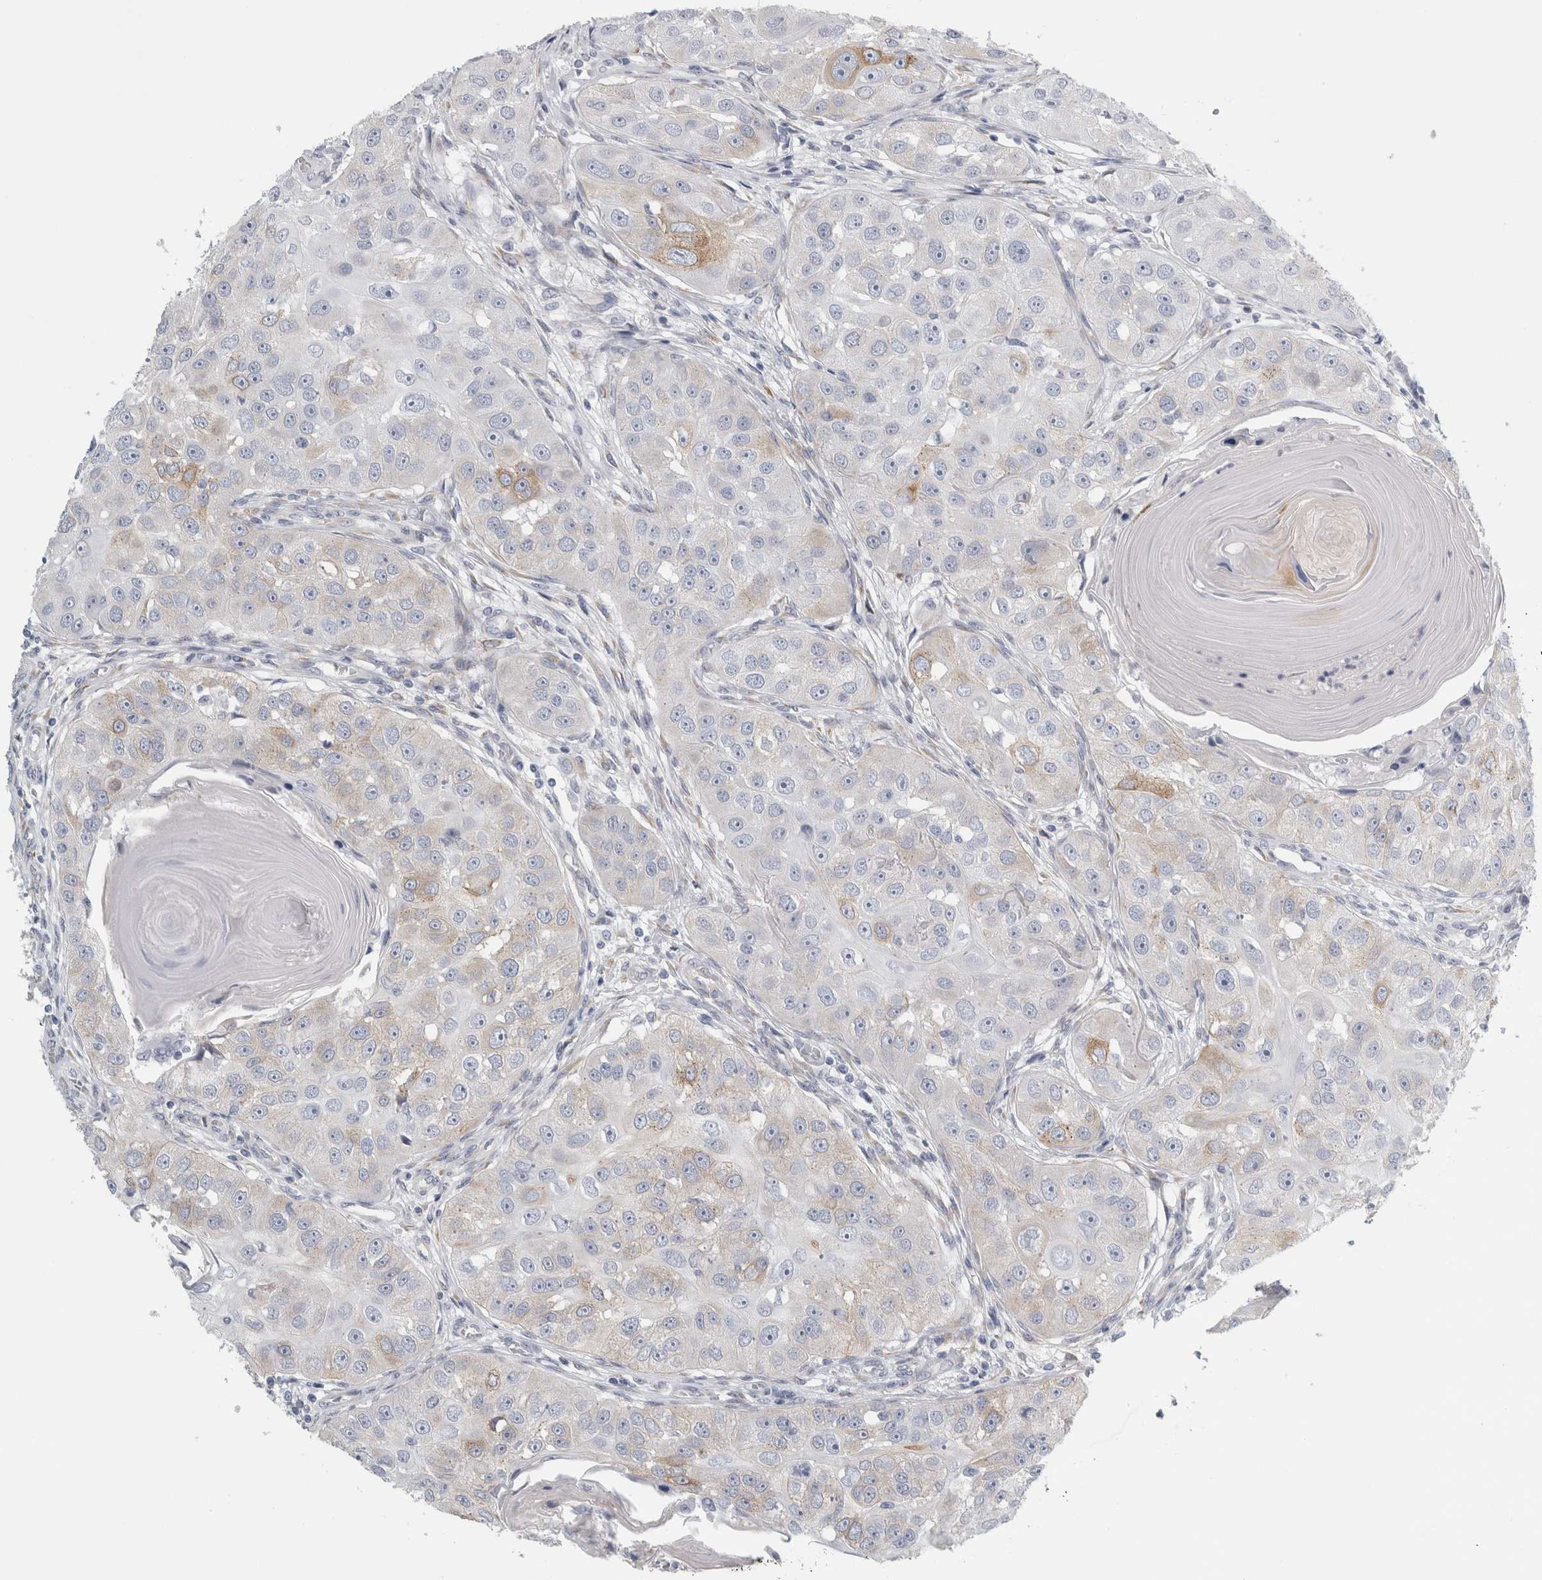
{"staining": {"intensity": "weak", "quantity": "<25%", "location": "cytoplasmic/membranous"}, "tissue": "head and neck cancer", "cell_type": "Tumor cells", "image_type": "cancer", "snomed": [{"axis": "morphology", "description": "Normal tissue, NOS"}, {"axis": "morphology", "description": "Squamous cell carcinoma, NOS"}, {"axis": "topography", "description": "Skeletal muscle"}, {"axis": "topography", "description": "Head-Neck"}], "caption": "Protein analysis of head and neck cancer (squamous cell carcinoma) displays no significant positivity in tumor cells.", "gene": "B3GNT3", "patient": {"sex": "male", "age": 51}}